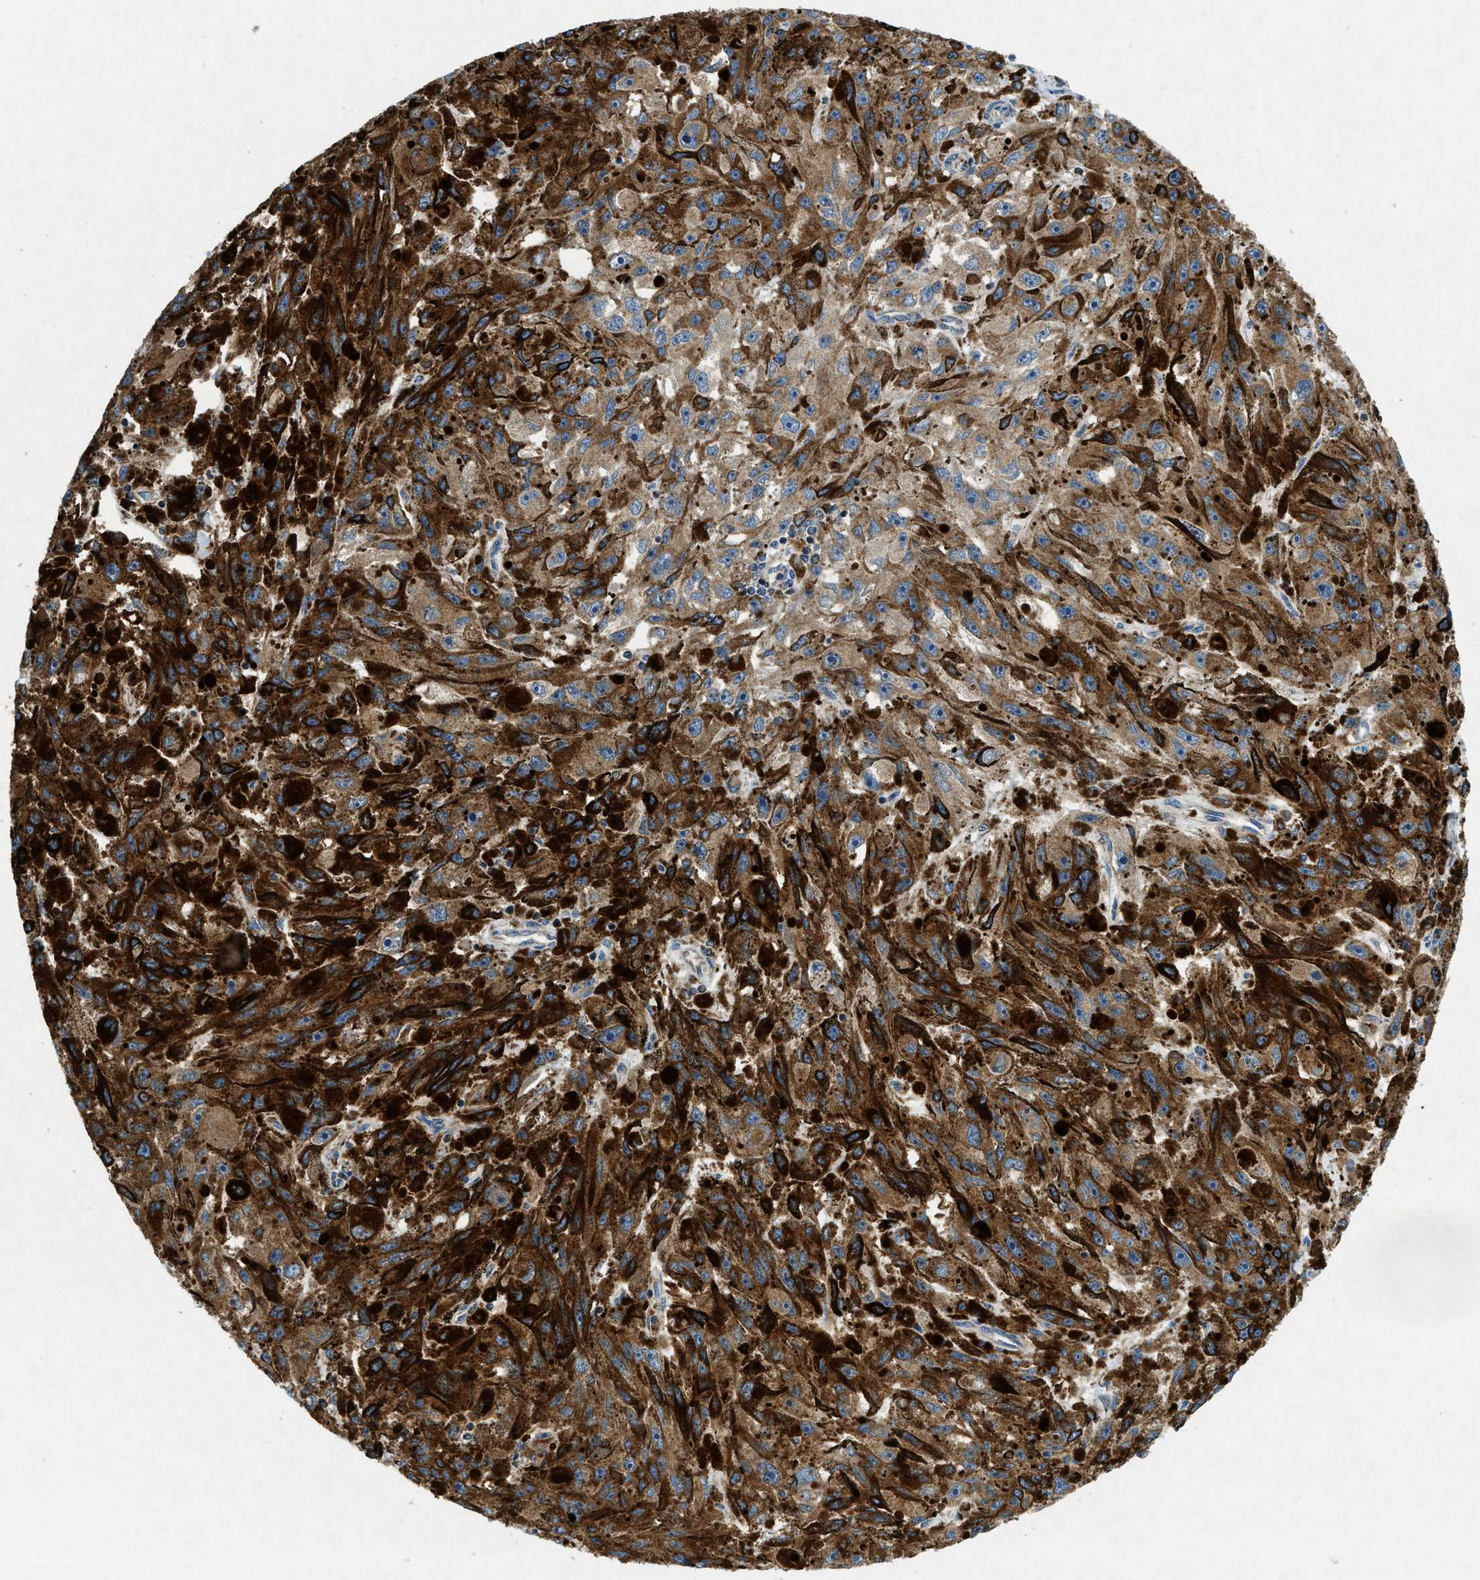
{"staining": {"intensity": "moderate", "quantity": ">75%", "location": "cytoplasmic/membranous"}, "tissue": "melanoma", "cell_type": "Tumor cells", "image_type": "cancer", "snomed": [{"axis": "morphology", "description": "Malignant melanoma, NOS"}, {"axis": "topography", "description": "Skin"}], "caption": "Immunohistochemistry (IHC) of melanoma reveals medium levels of moderate cytoplasmic/membranous expression in approximately >75% of tumor cells.", "gene": "CSPG4", "patient": {"sex": "female", "age": 104}}